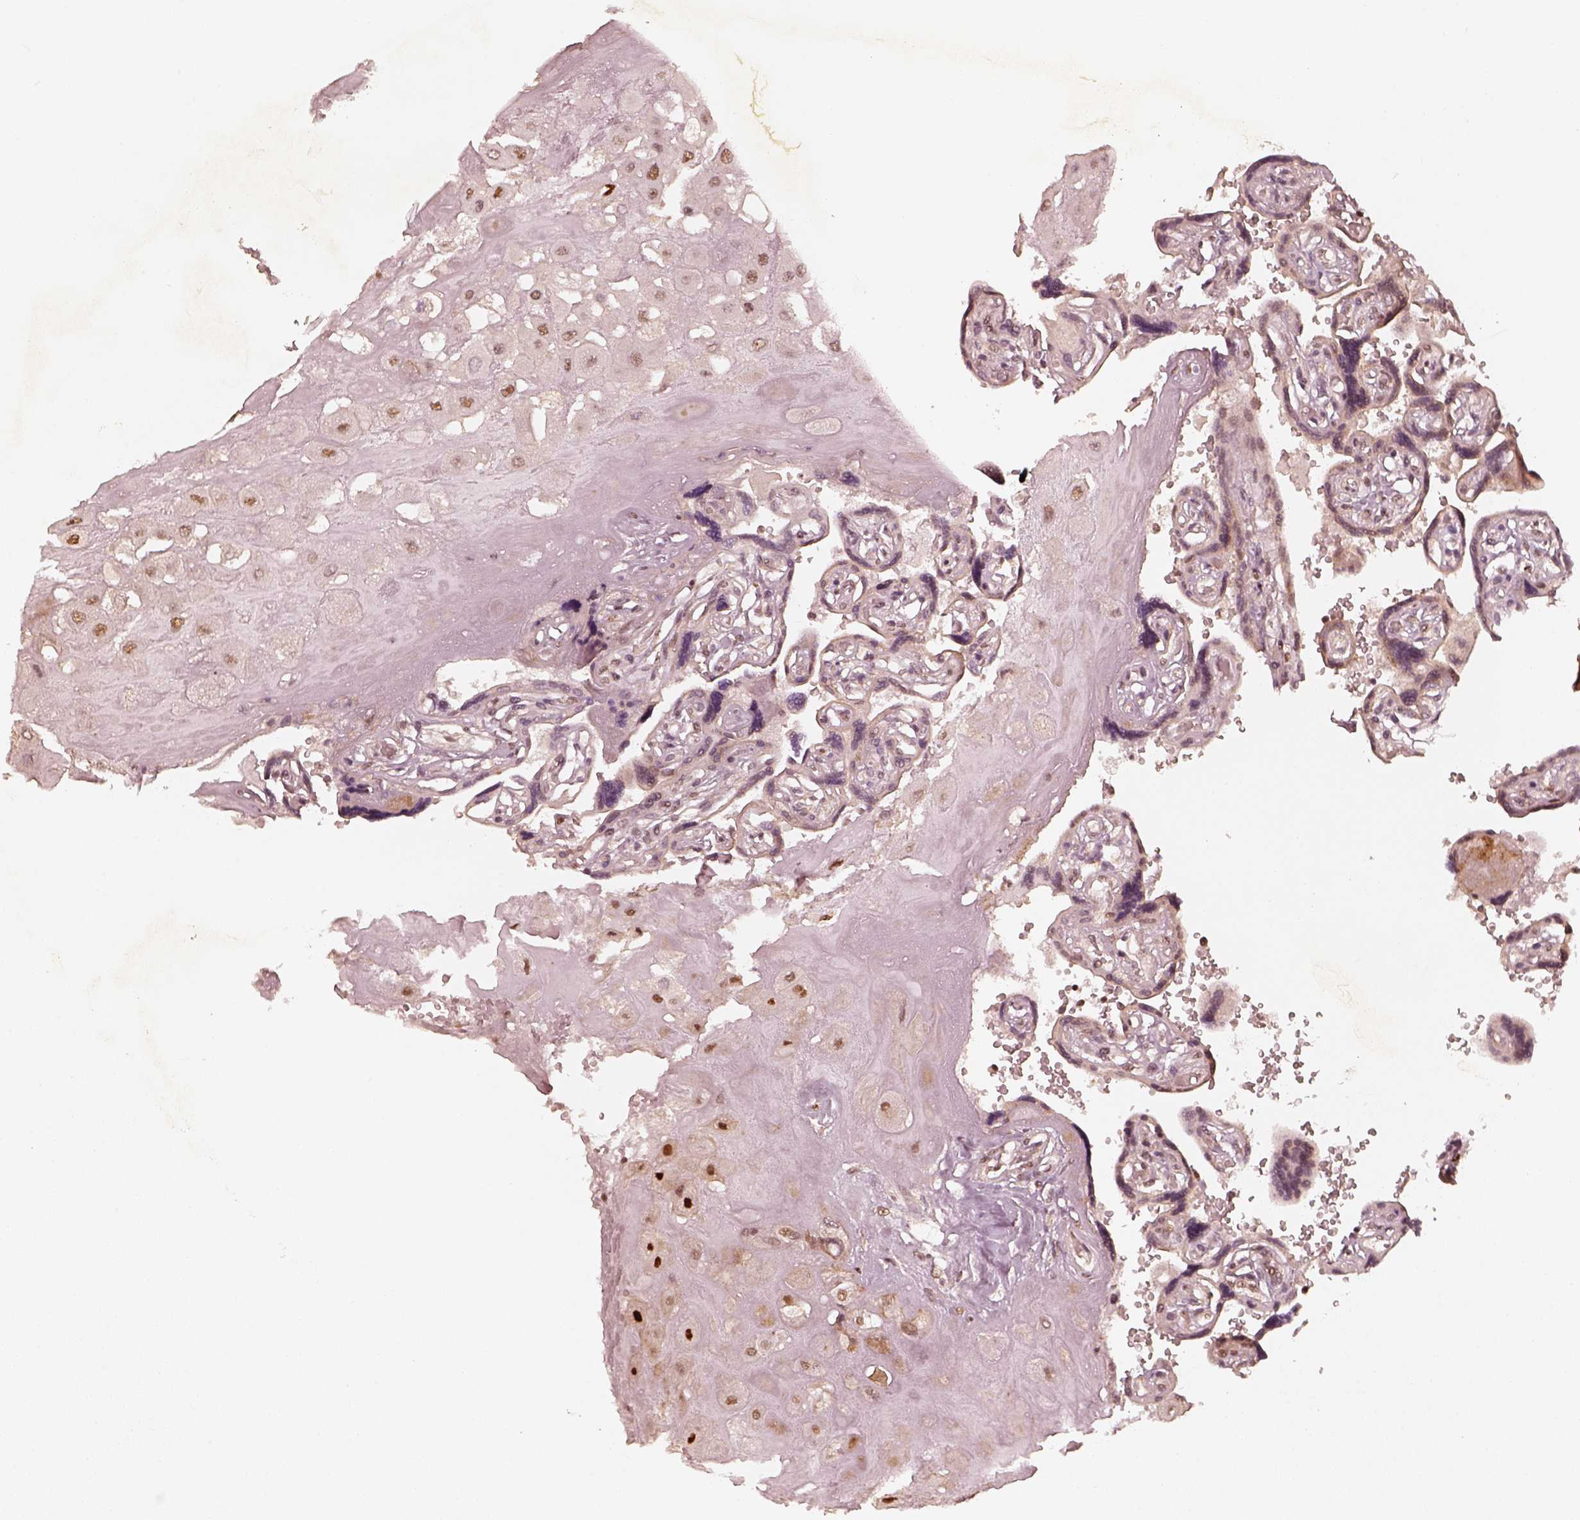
{"staining": {"intensity": "moderate", "quantity": ">75%", "location": "nuclear"}, "tissue": "placenta", "cell_type": "Decidual cells", "image_type": "normal", "snomed": [{"axis": "morphology", "description": "Normal tissue, NOS"}, {"axis": "topography", "description": "Placenta"}], "caption": "An image of human placenta stained for a protein reveals moderate nuclear brown staining in decidual cells. (brown staining indicates protein expression, while blue staining denotes nuclei).", "gene": "GMEB2", "patient": {"sex": "female", "age": 32}}